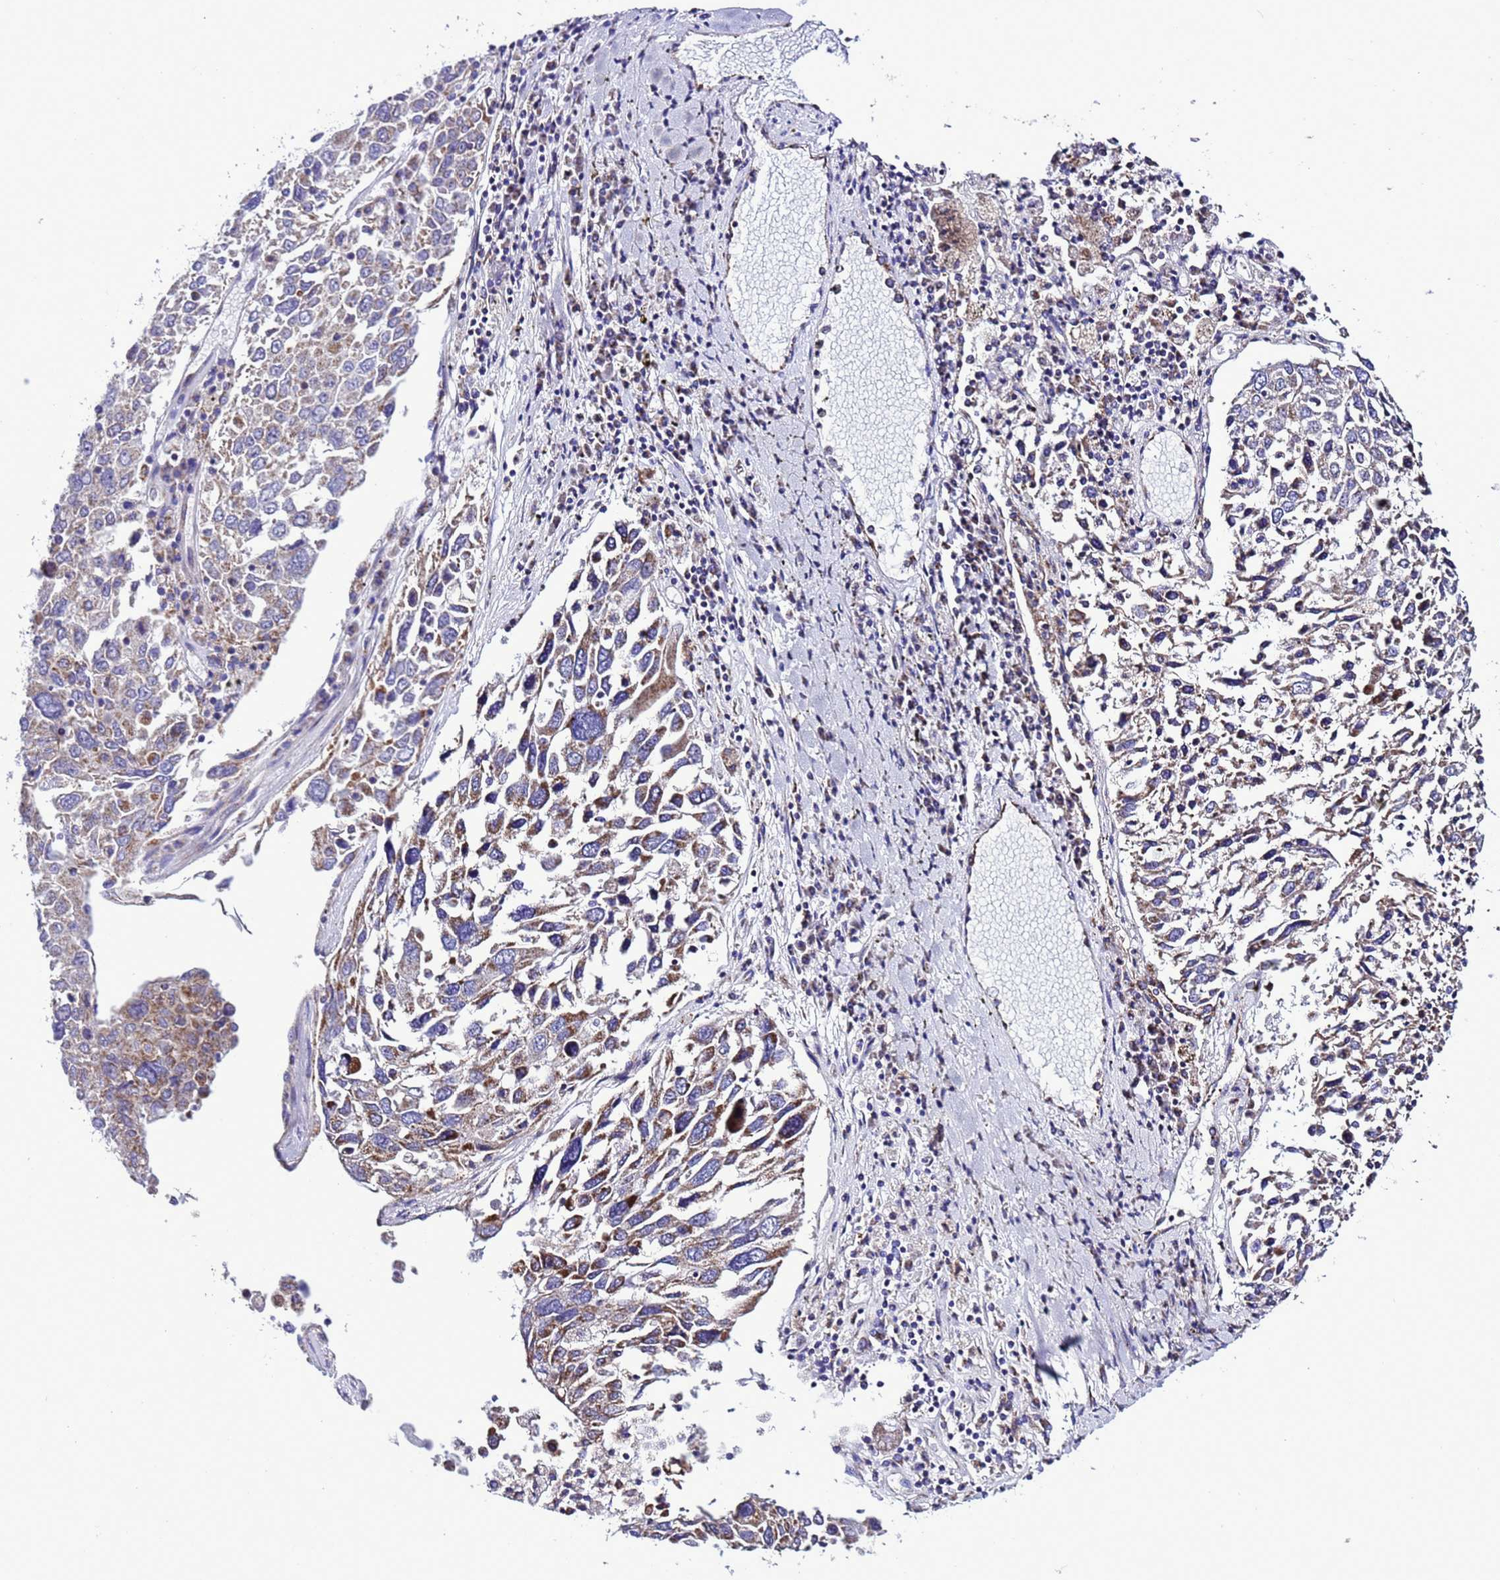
{"staining": {"intensity": "moderate", "quantity": "25%-75%", "location": "cytoplasmic/membranous"}, "tissue": "lung cancer", "cell_type": "Tumor cells", "image_type": "cancer", "snomed": [{"axis": "morphology", "description": "Squamous cell carcinoma, NOS"}, {"axis": "topography", "description": "Lung"}], "caption": "Immunohistochemistry of human lung cancer demonstrates medium levels of moderate cytoplasmic/membranous expression in approximately 25%-75% of tumor cells. (DAB (3,3'-diaminobenzidine) = brown stain, brightfield microscopy at high magnification).", "gene": "CCDC191", "patient": {"sex": "male", "age": 65}}